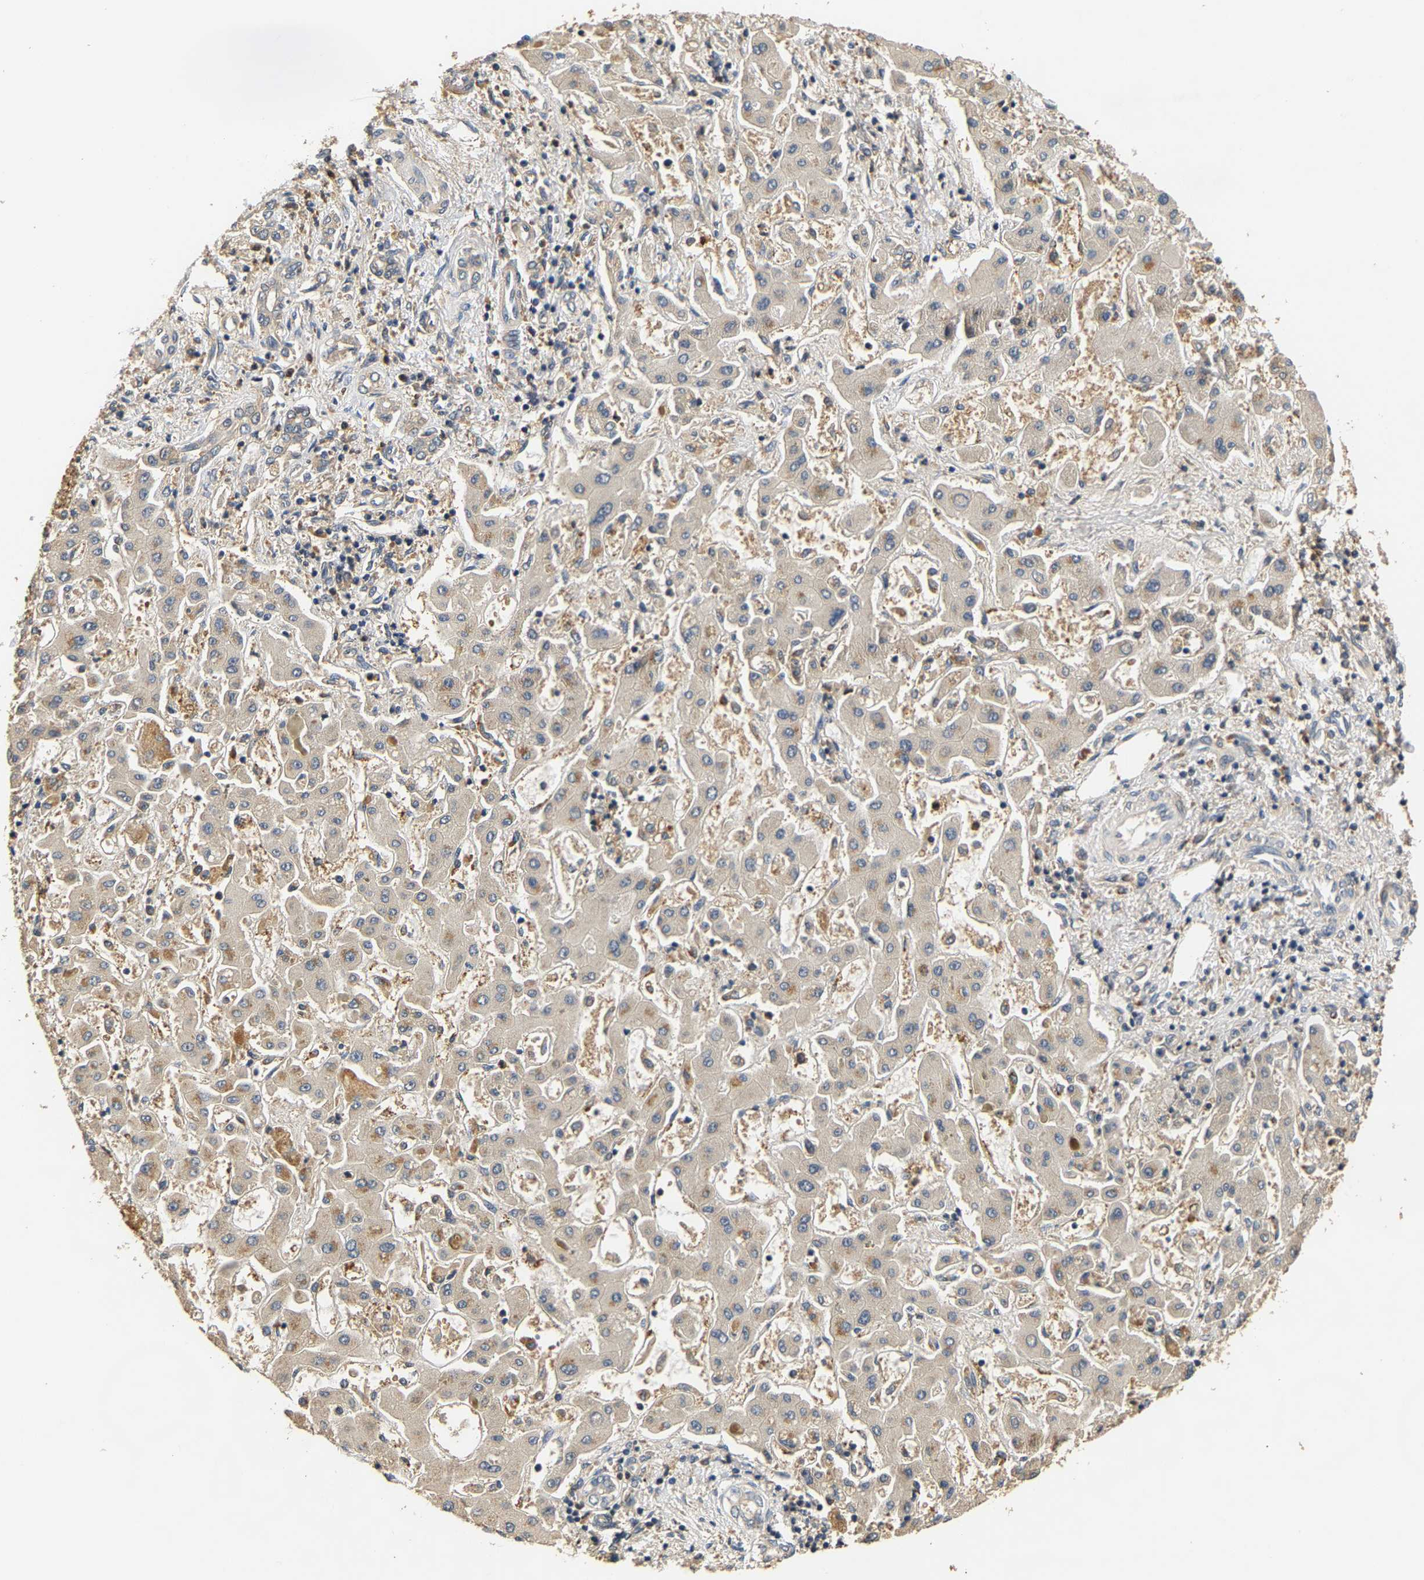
{"staining": {"intensity": "weak", "quantity": "<25%", "location": "cytoplasmic/membranous"}, "tissue": "liver cancer", "cell_type": "Tumor cells", "image_type": "cancer", "snomed": [{"axis": "morphology", "description": "Cholangiocarcinoma"}, {"axis": "topography", "description": "Liver"}], "caption": "An immunohistochemistry (IHC) photomicrograph of liver cancer is shown. There is no staining in tumor cells of liver cancer.", "gene": "GPI", "patient": {"sex": "male", "age": 50}}